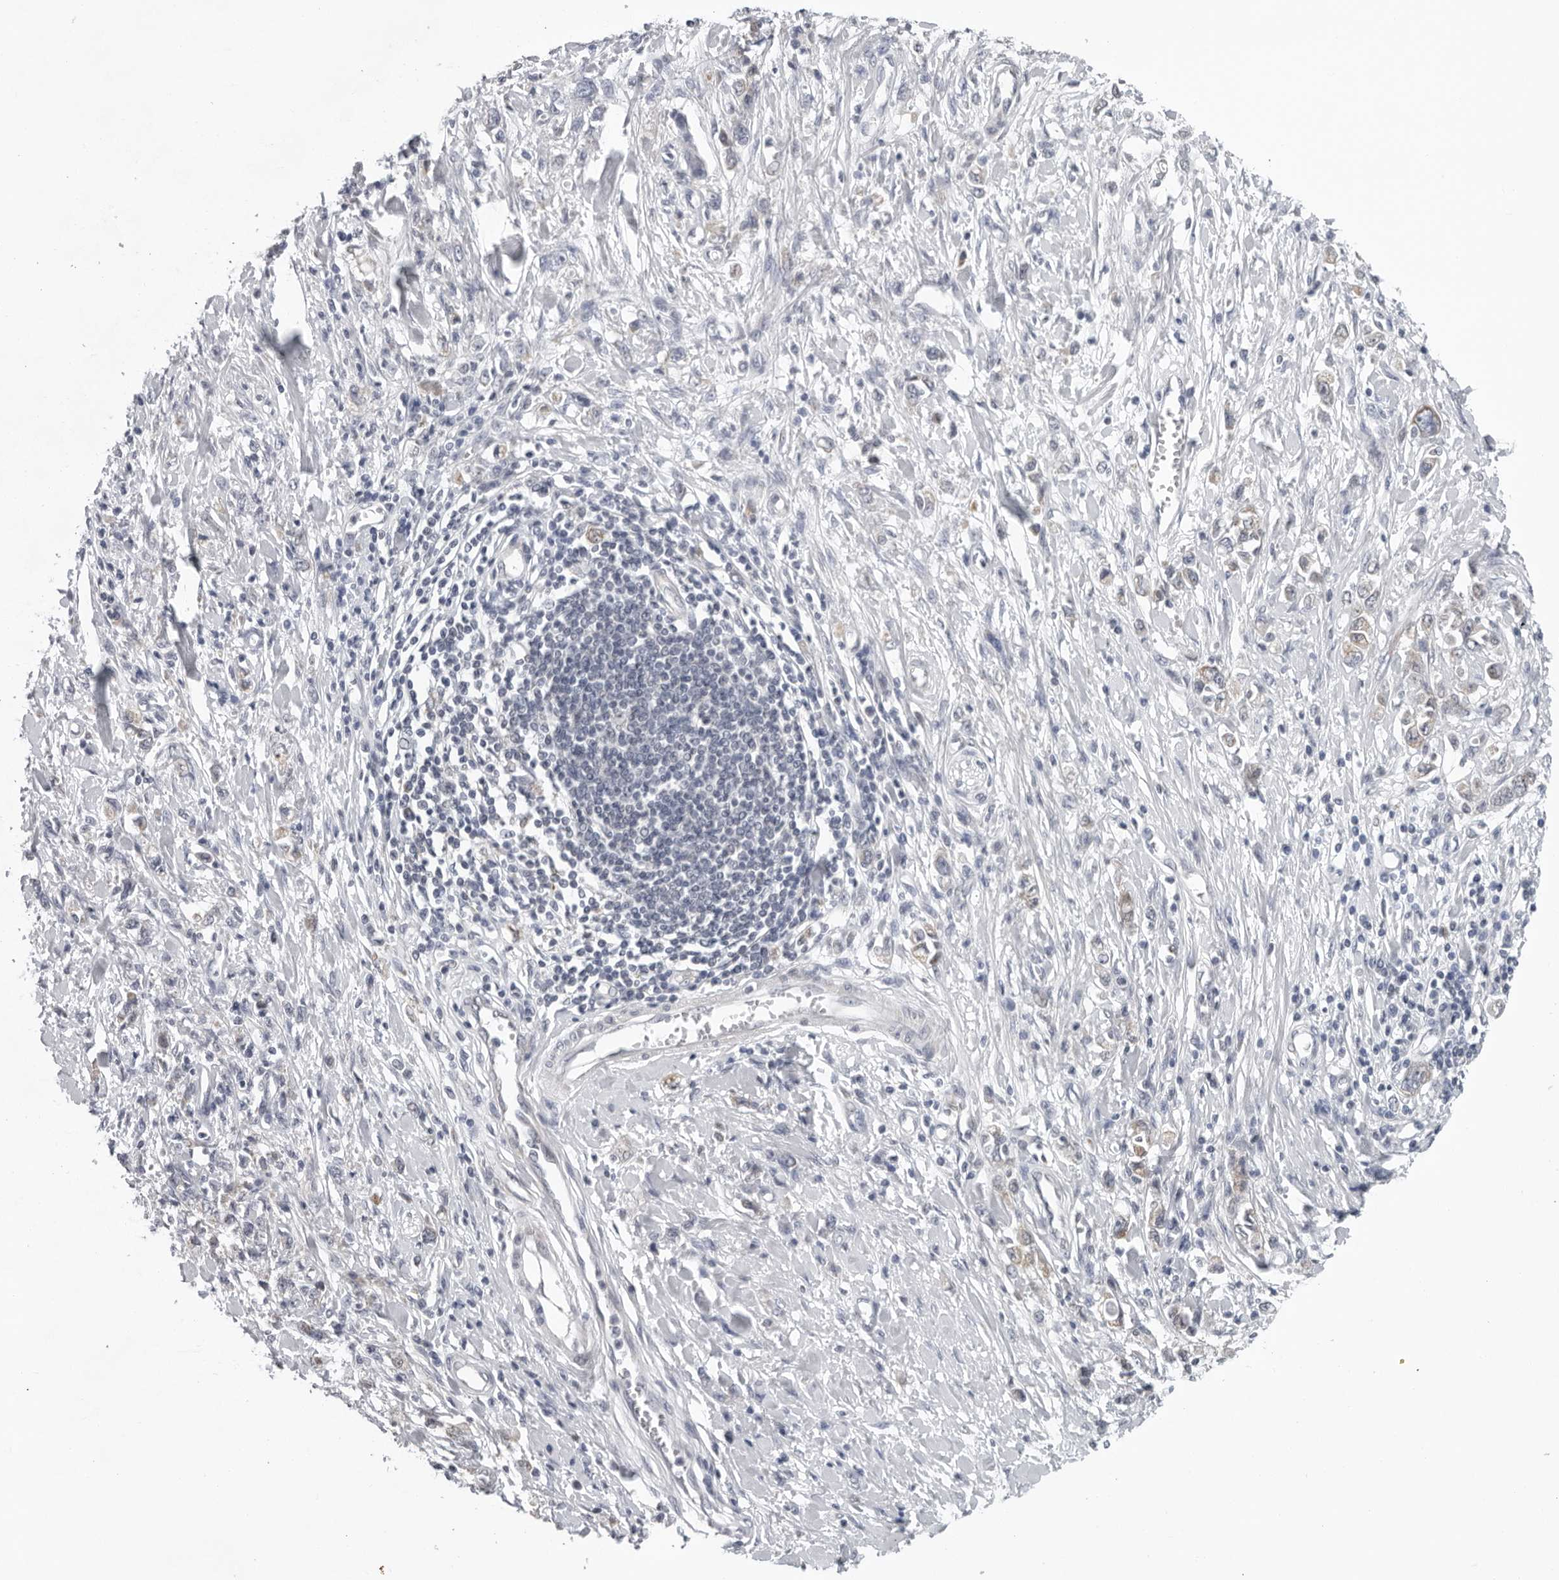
{"staining": {"intensity": "negative", "quantity": "none", "location": "none"}, "tissue": "stomach cancer", "cell_type": "Tumor cells", "image_type": "cancer", "snomed": [{"axis": "morphology", "description": "Adenocarcinoma, NOS"}, {"axis": "topography", "description": "Stomach"}], "caption": "Tumor cells are negative for protein expression in human stomach adenocarcinoma.", "gene": "CPT2", "patient": {"sex": "female", "age": 76}}